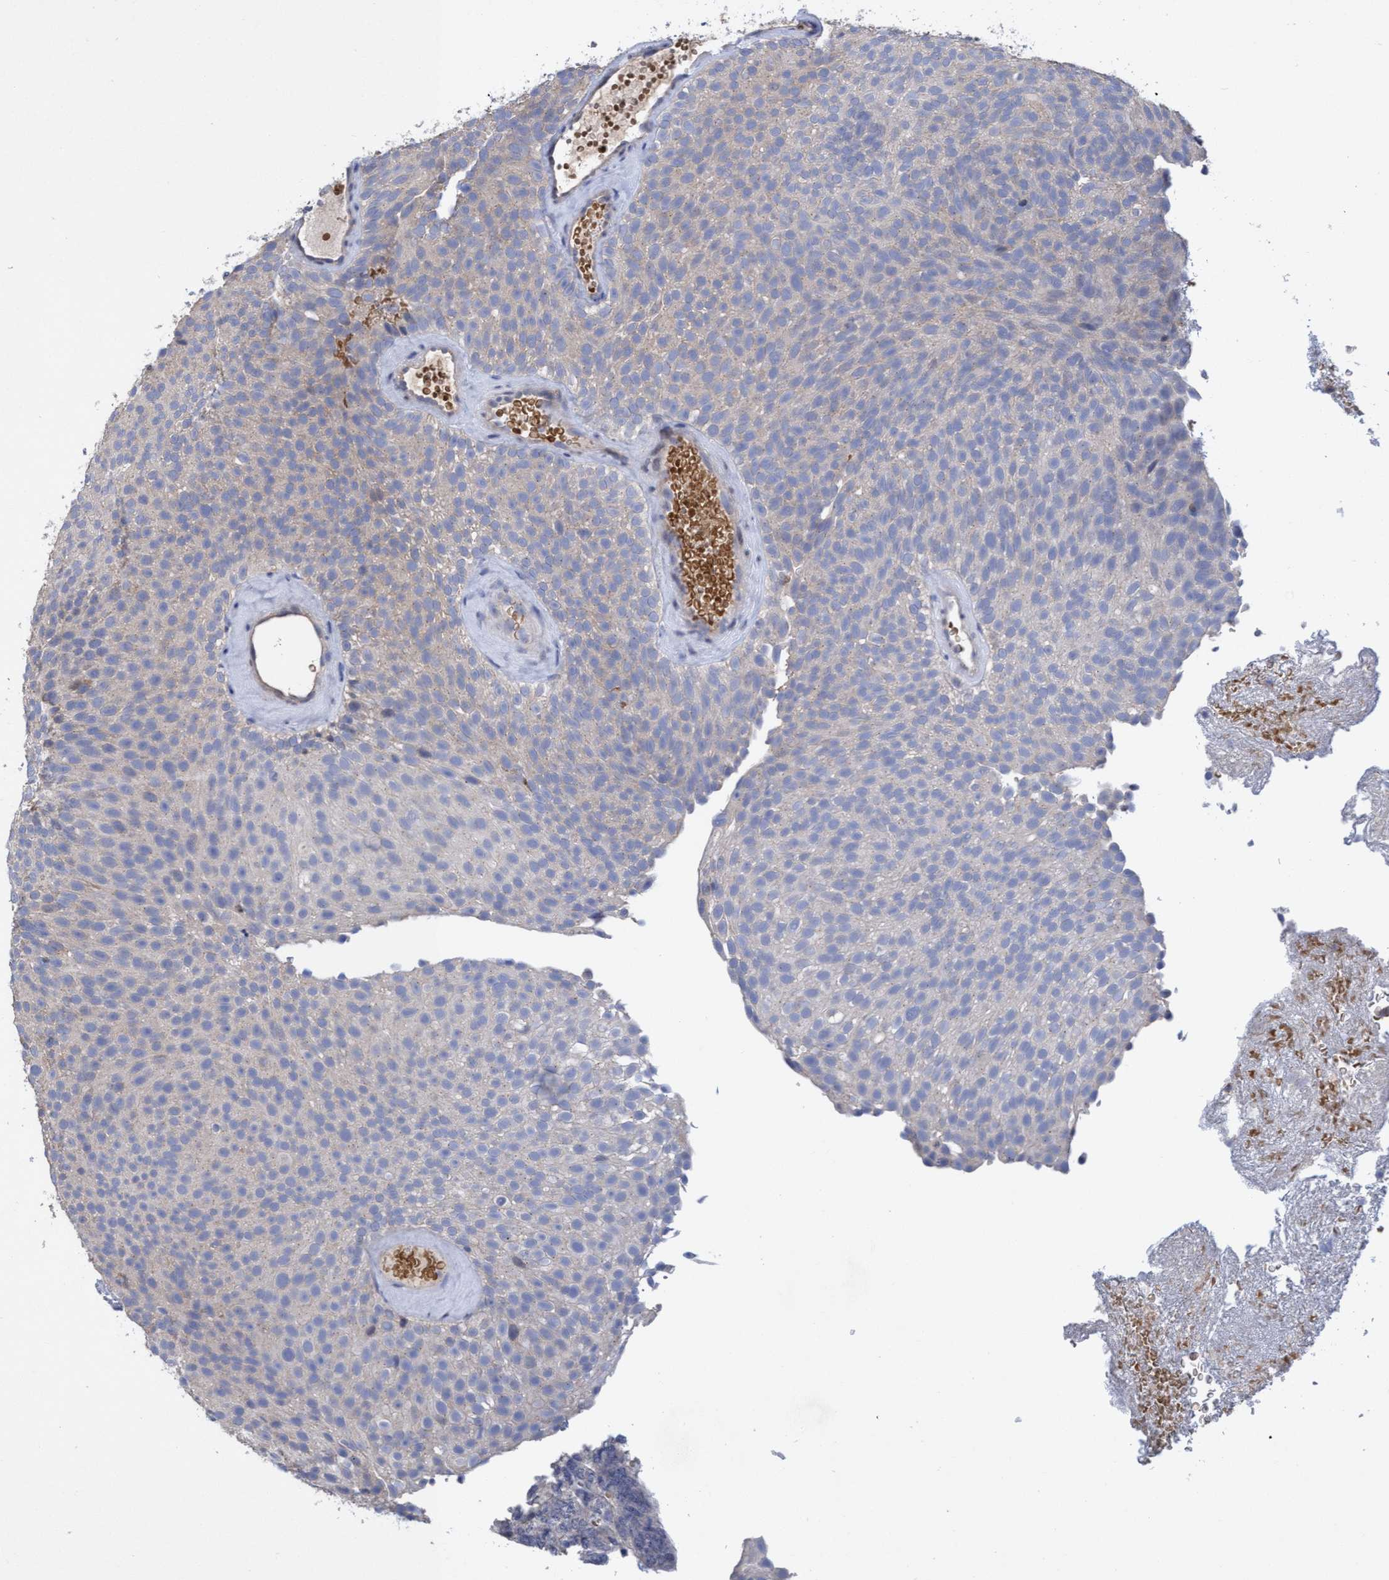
{"staining": {"intensity": "negative", "quantity": "none", "location": "none"}, "tissue": "urothelial cancer", "cell_type": "Tumor cells", "image_type": "cancer", "snomed": [{"axis": "morphology", "description": "Urothelial carcinoma, Low grade"}, {"axis": "topography", "description": "Urinary bladder"}], "caption": "Urothelial cancer was stained to show a protein in brown. There is no significant staining in tumor cells.", "gene": "SEMA4D", "patient": {"sex": "male", "age": 78}}